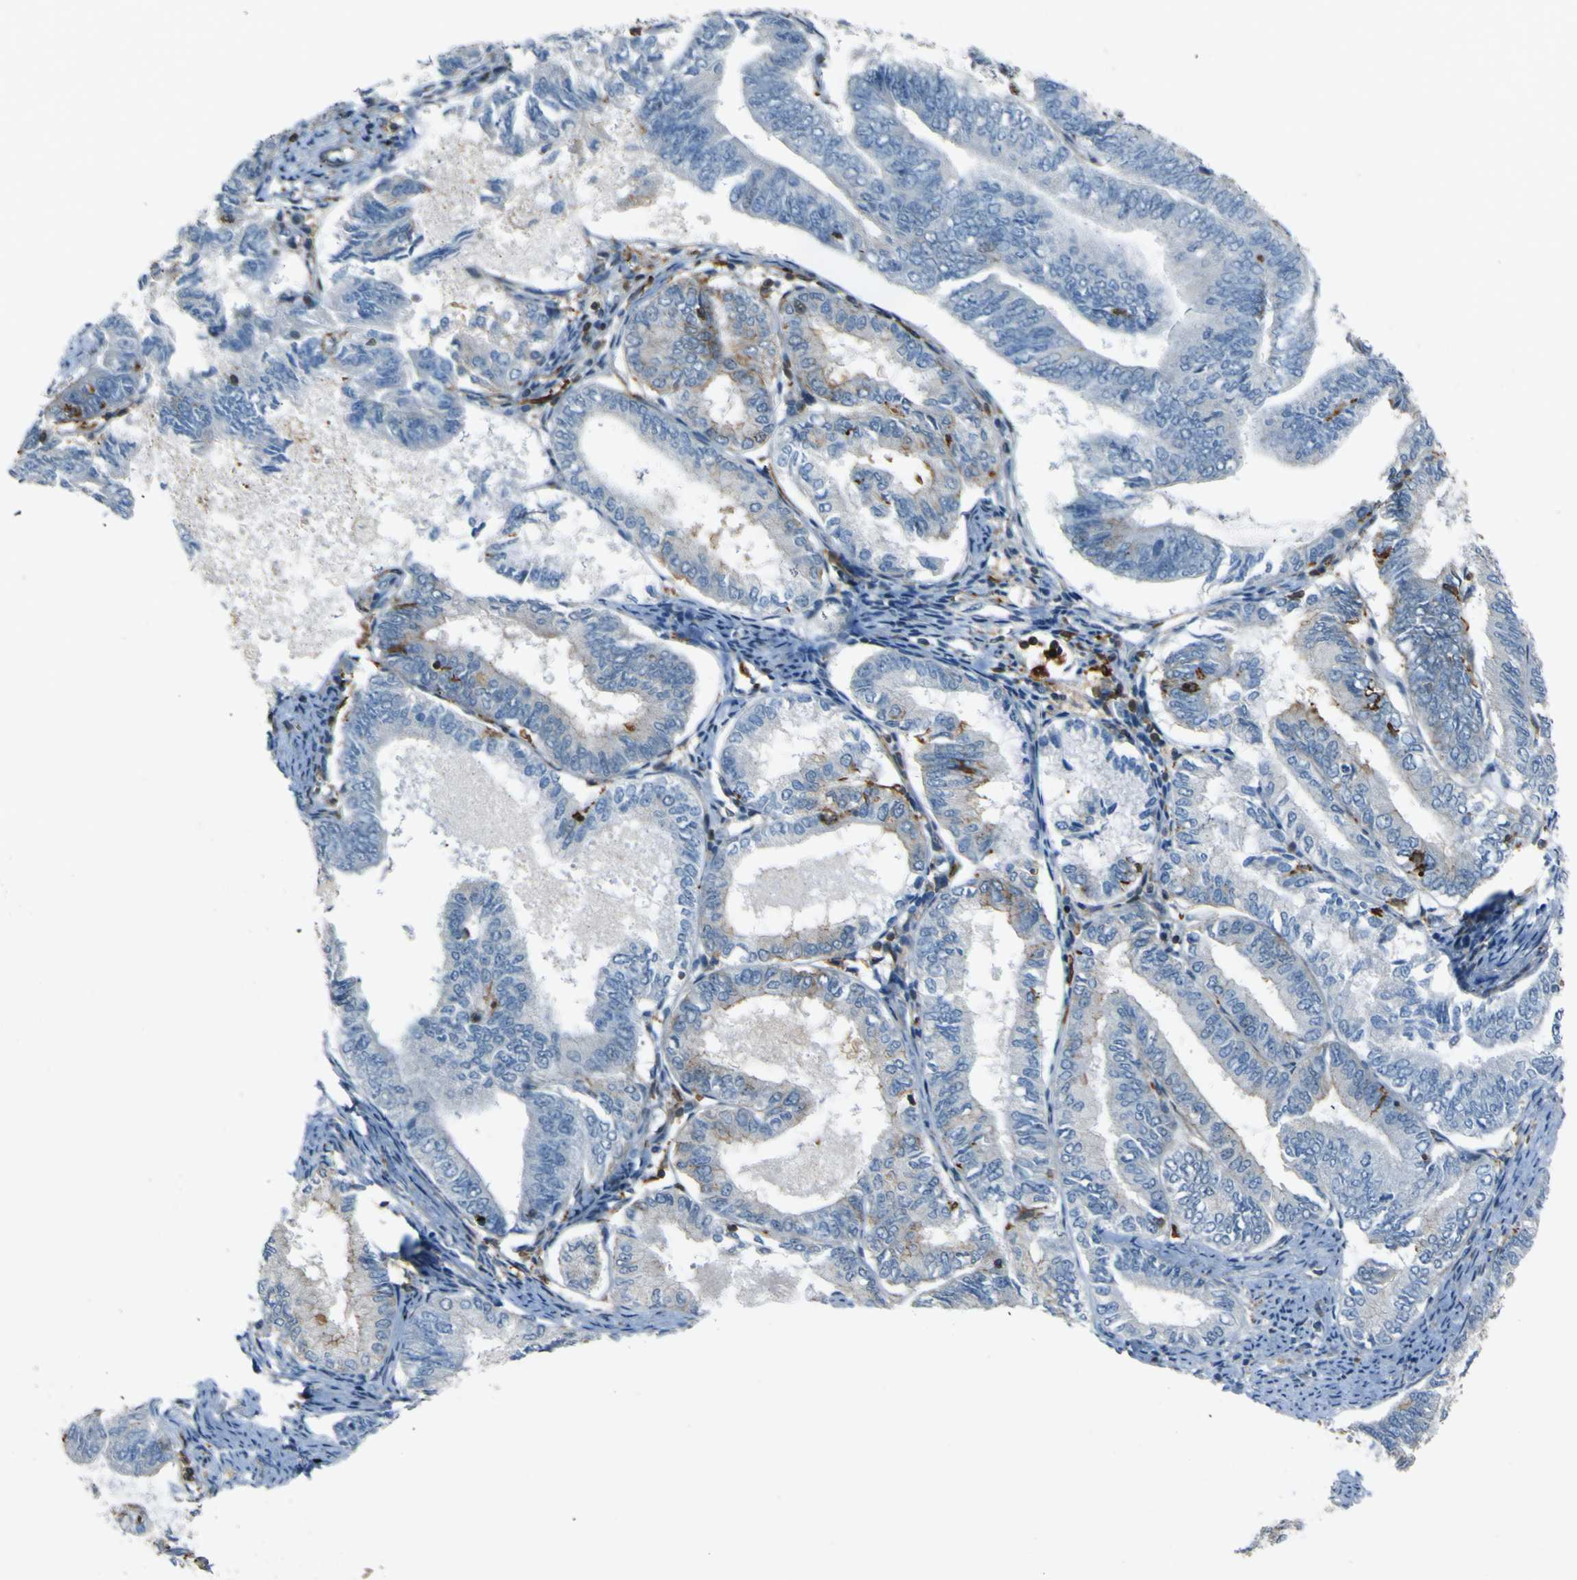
{"staining": {"intensity": "negative", "quantity": "none", "location": "none"}, "tissue": "endometrial cancer", "cell_type": "Tumor cells", "image_type": "cancer", "snomed": [{"axis": "morphology", "description": "Adenocarcinoma, NOS"}, {"axis": "topography", "description": "Endometrium"}], "caption": "Tumor cells show no significant protein positivity in adenocarcinoma (endometrial).", "gene": "PCDHB5", "patient": {"sex": "female", "age": 86}}